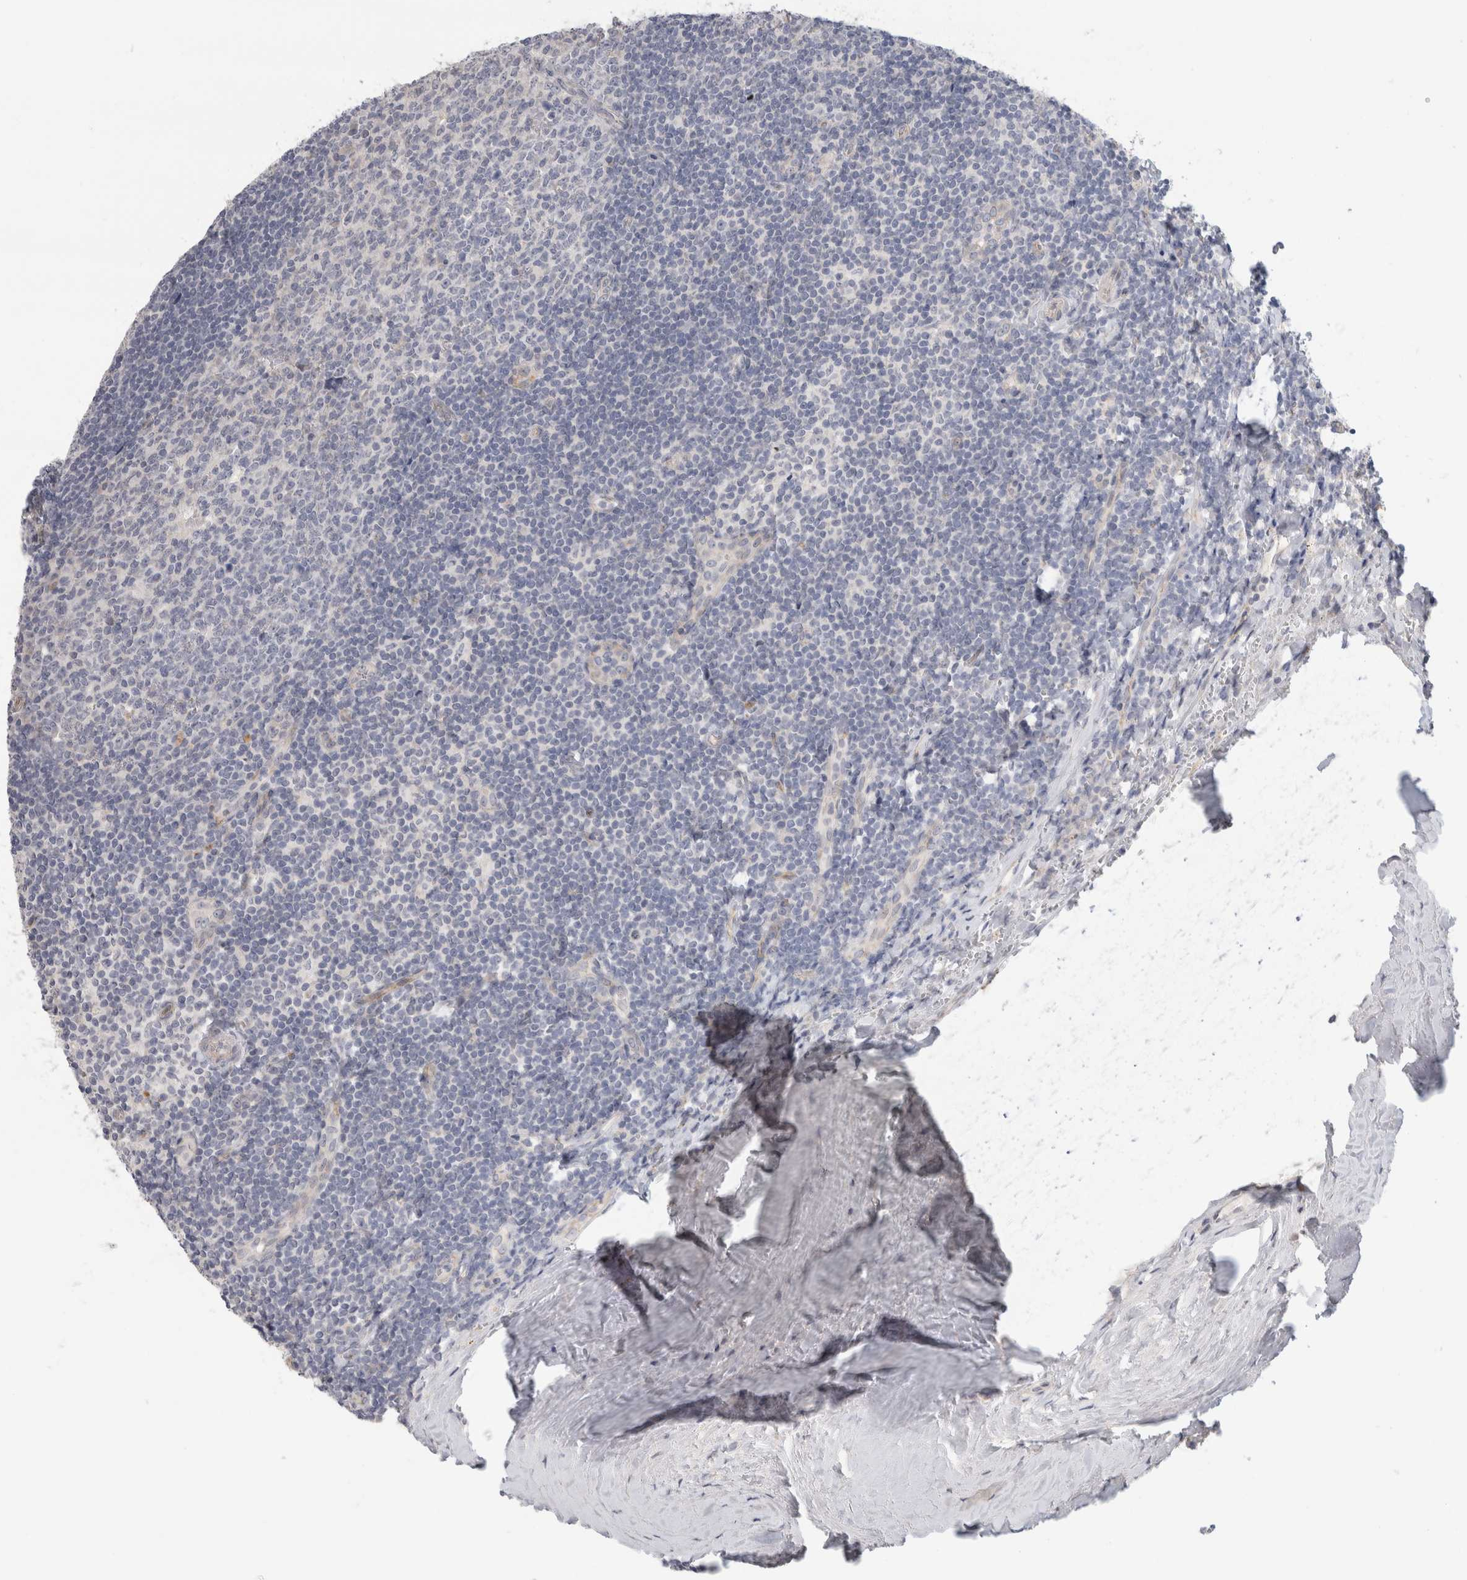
{"staining": {"intensity": "negative", "quantity": "none", "location": "none"}, "tissue": "tonsil", "cell_type": "Germinal center cells", "image_type": "normal", "snomed": [{"axis": "morphology", "description": "Normal tissue, NOS"}, {"axis": "topography", "description": "Tonsil"}], "caption": "The photomicrograph shows no significant positivity in germinal center cells of tonsil. (DAB (3,3'-diaminobenzidine) immunohistochemistry with hematoxylin counter stain).", "gene": "AFP", "patient": {"sex": "male", "age": 27}}